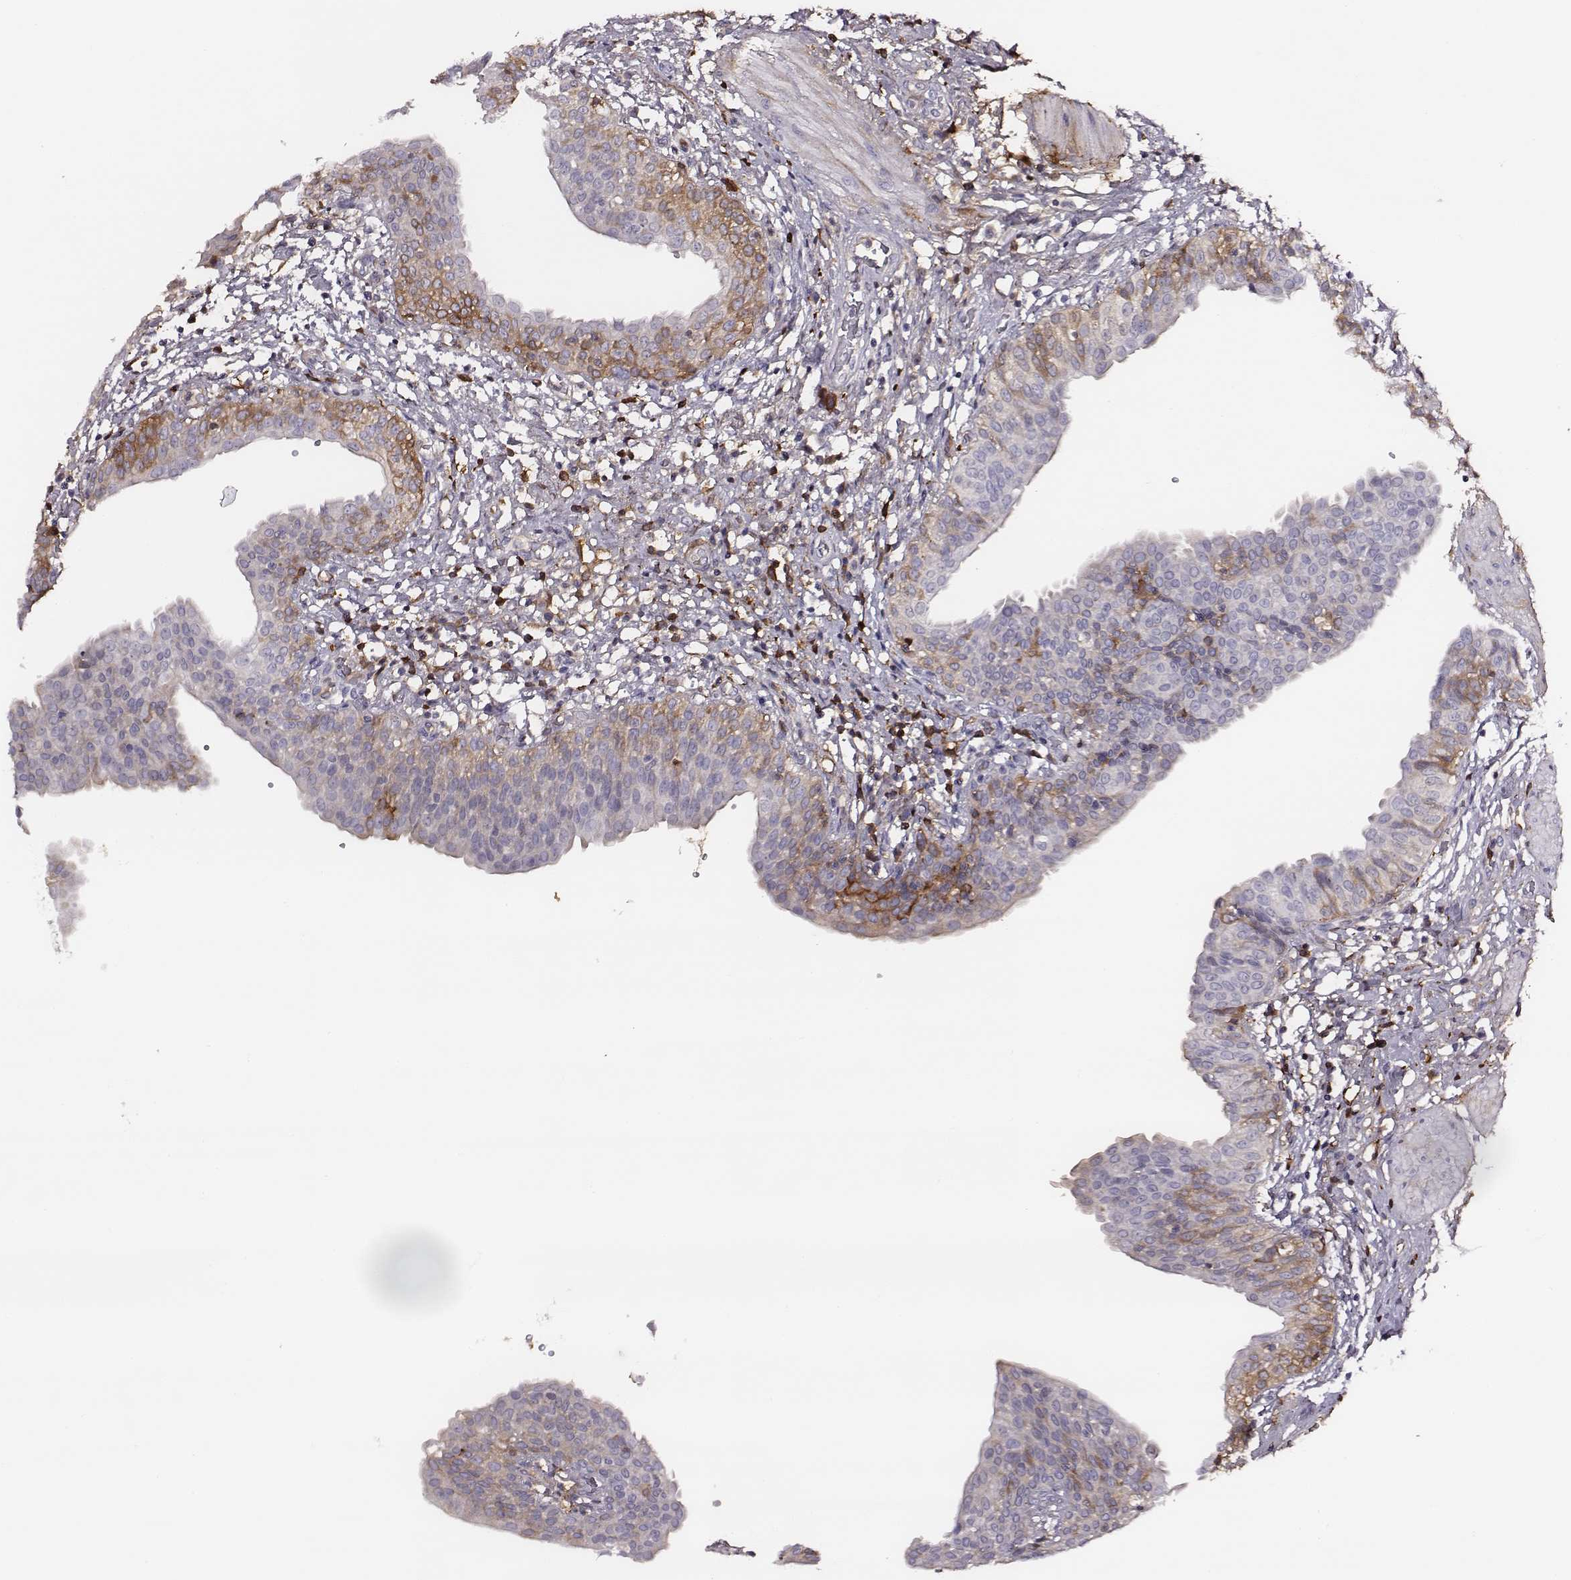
{"staining": {"intensity": "moderate", "quantity": "25%-75%", "location": "cytoplasmic/membranous"}, "tissue": "urinary bladder", "cell_type": "Urothelial cells", "image_type": "normal", "snomed": [{"axis": "morphology", "description": "Normal tissue, NOS"}, {"axis": "topography", "description": "Urinary bladder"}], "caption": "Protein staining of unremarkable urinary bladder shows moderate cytoplasmic/membranous expression in about 25%-75% of urothelial cells.", "gene": "TF", "patient": {"sex": "male", "age": 55}}